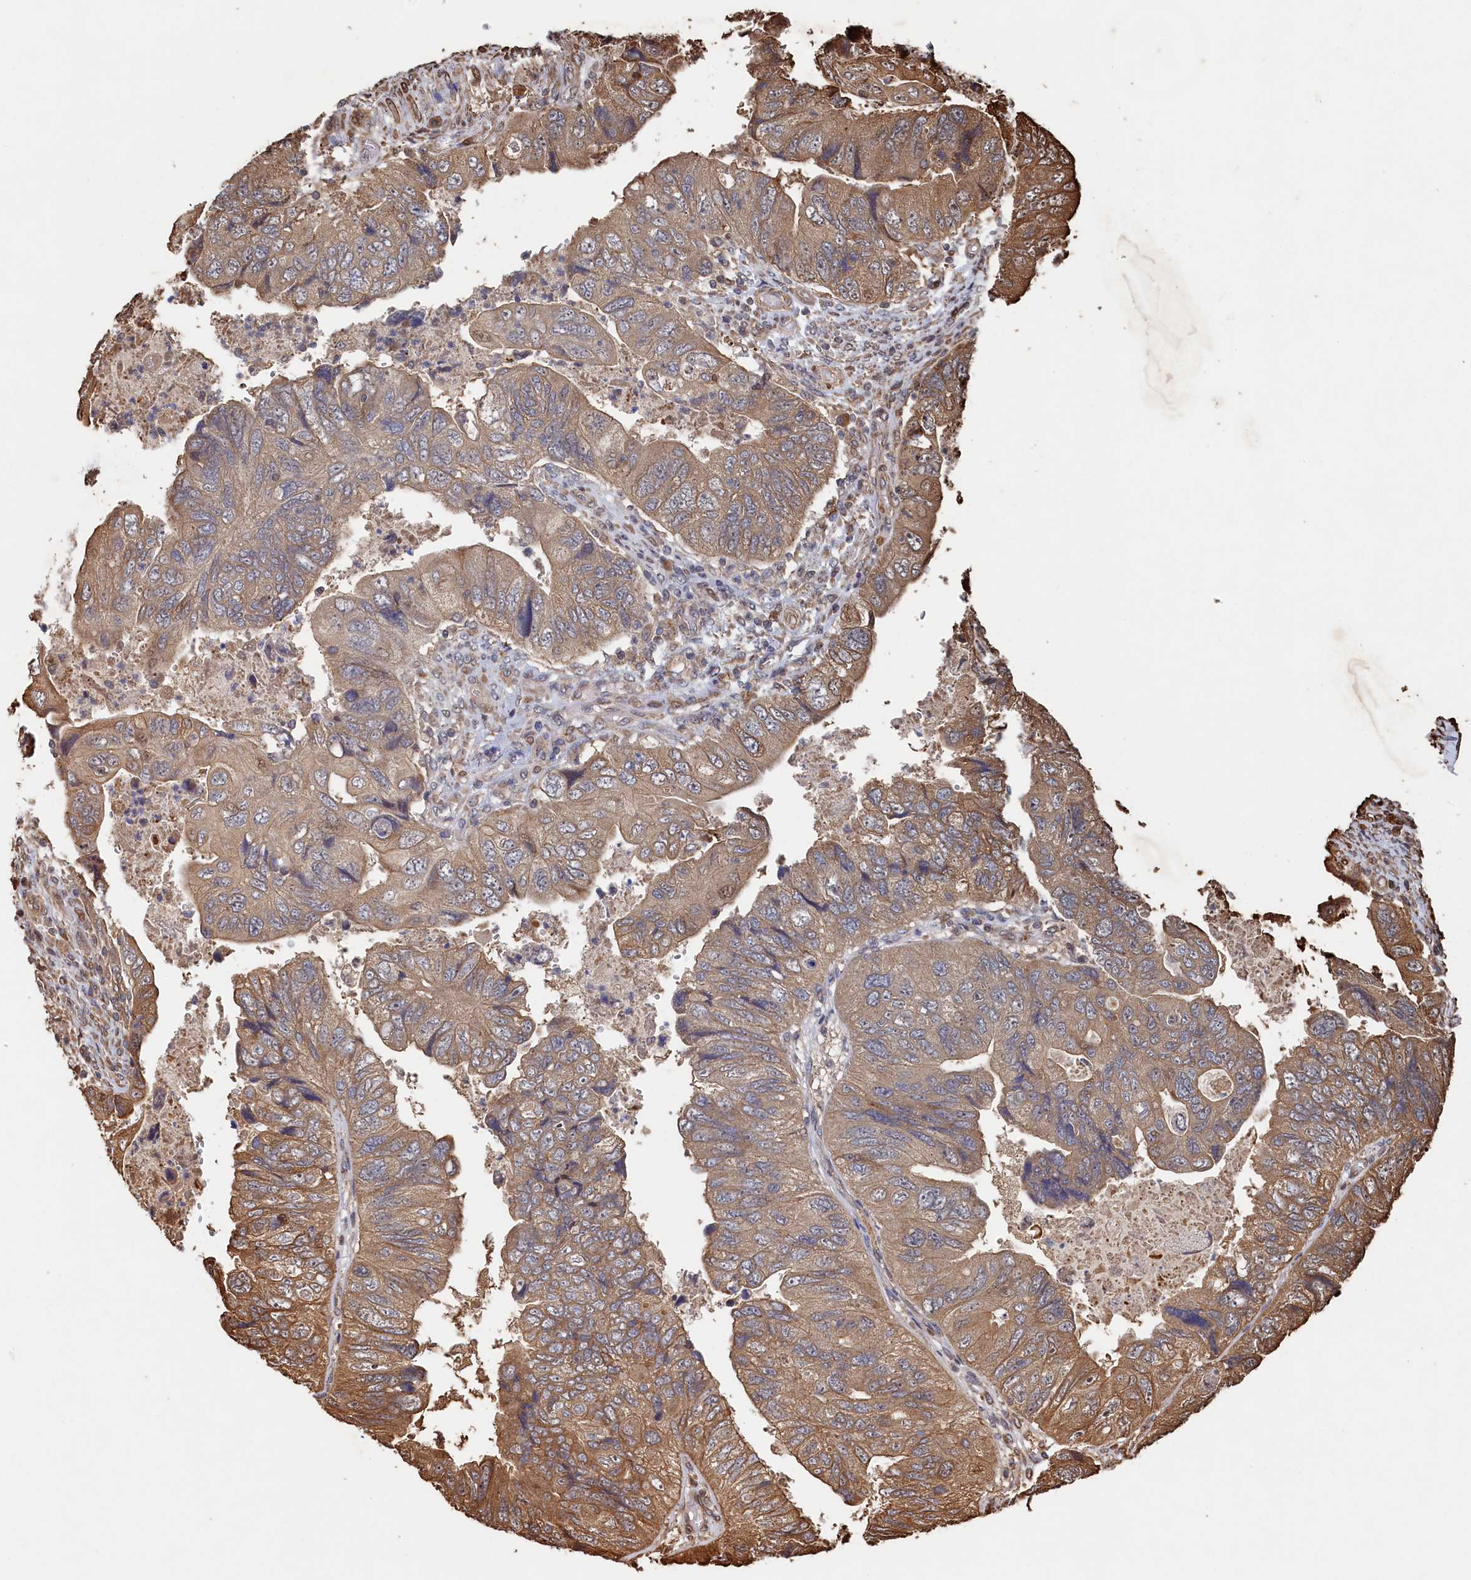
{"staining": {"intensity": "moderate", "quantity": ">75%", "location": "cytoplasmic/membranous"}, "tissue": "colorectal cancer", "cell_type": "Tumor cells", "image_type": "cancer", "snomed": [{"axis": "morphology", "description": "Adenocarcinoma, NOS"}, {"axis": "topography", "description": "Rectum"}], "caption": "IHC of colorectal cancer (adenocarcinoma) shows medium levels of moderate cytoplasmic/membranous staining in about >75% of tumor cells.", "gene": "PIGN", "patient": {"sex": "male", "age": 63}}